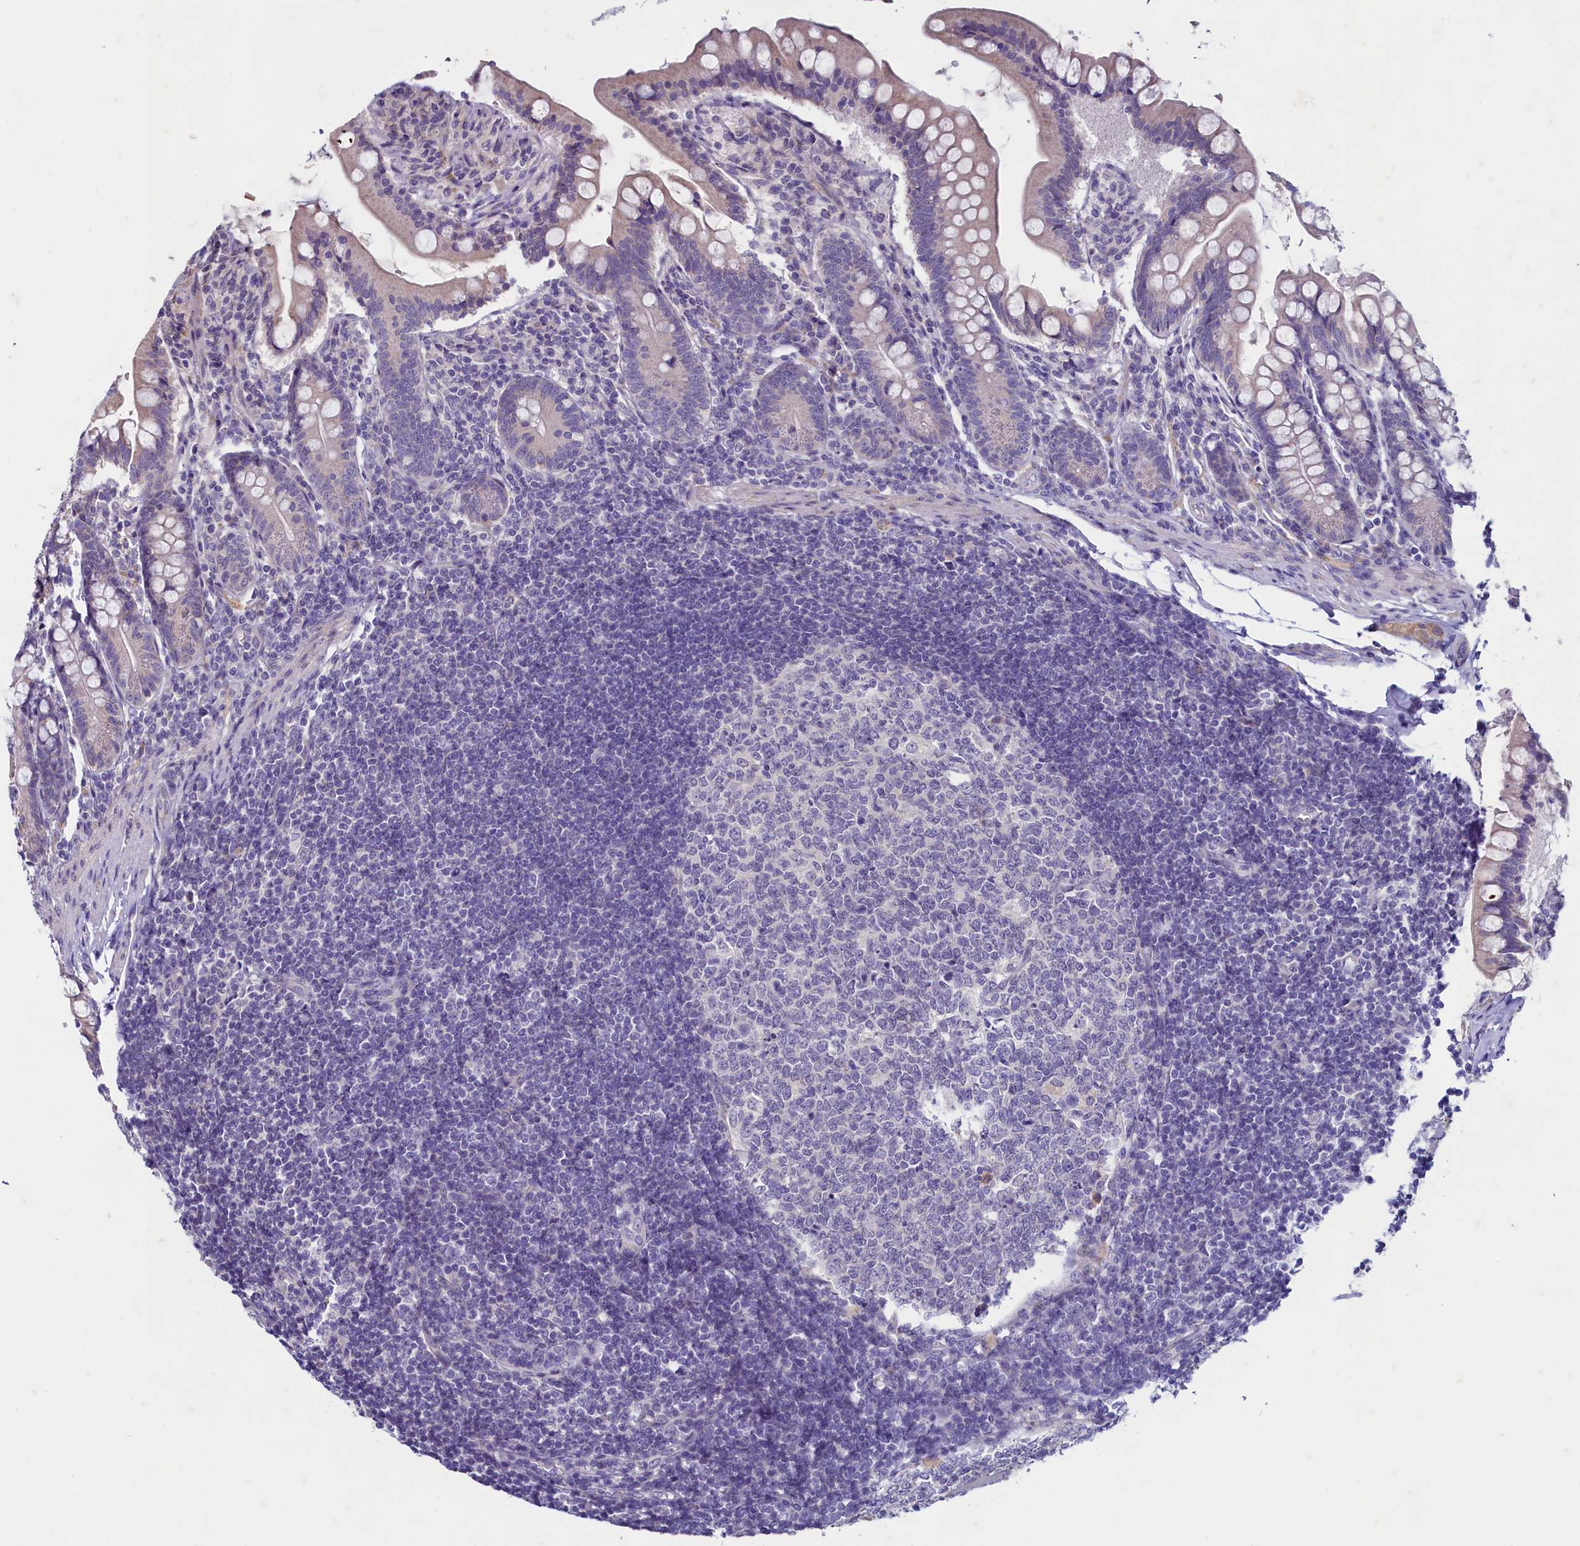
{"staining": {"intensity": "weak", "quantity": "25%-75%", "location": "cytoplasmic/membranous"}, "tissue": "small intestine", "cell_type": "Glandular cells", "image_type": "normal", "snomed": [{"axis": "morphology", "description": "Normal tissue, NOS"}, {"axis": "topography", "description": "Small intestine"}], "caption": "Immunohistochemistry (IHC) image of normal small intestine stained for a protein (brown), which shows low levels of weak cytoplasmic/membranous expression in approximately 25%-75% of glandular cells.", "gene": "MAP1LC3A", "patient": {"sex": "male", "age": 7}}